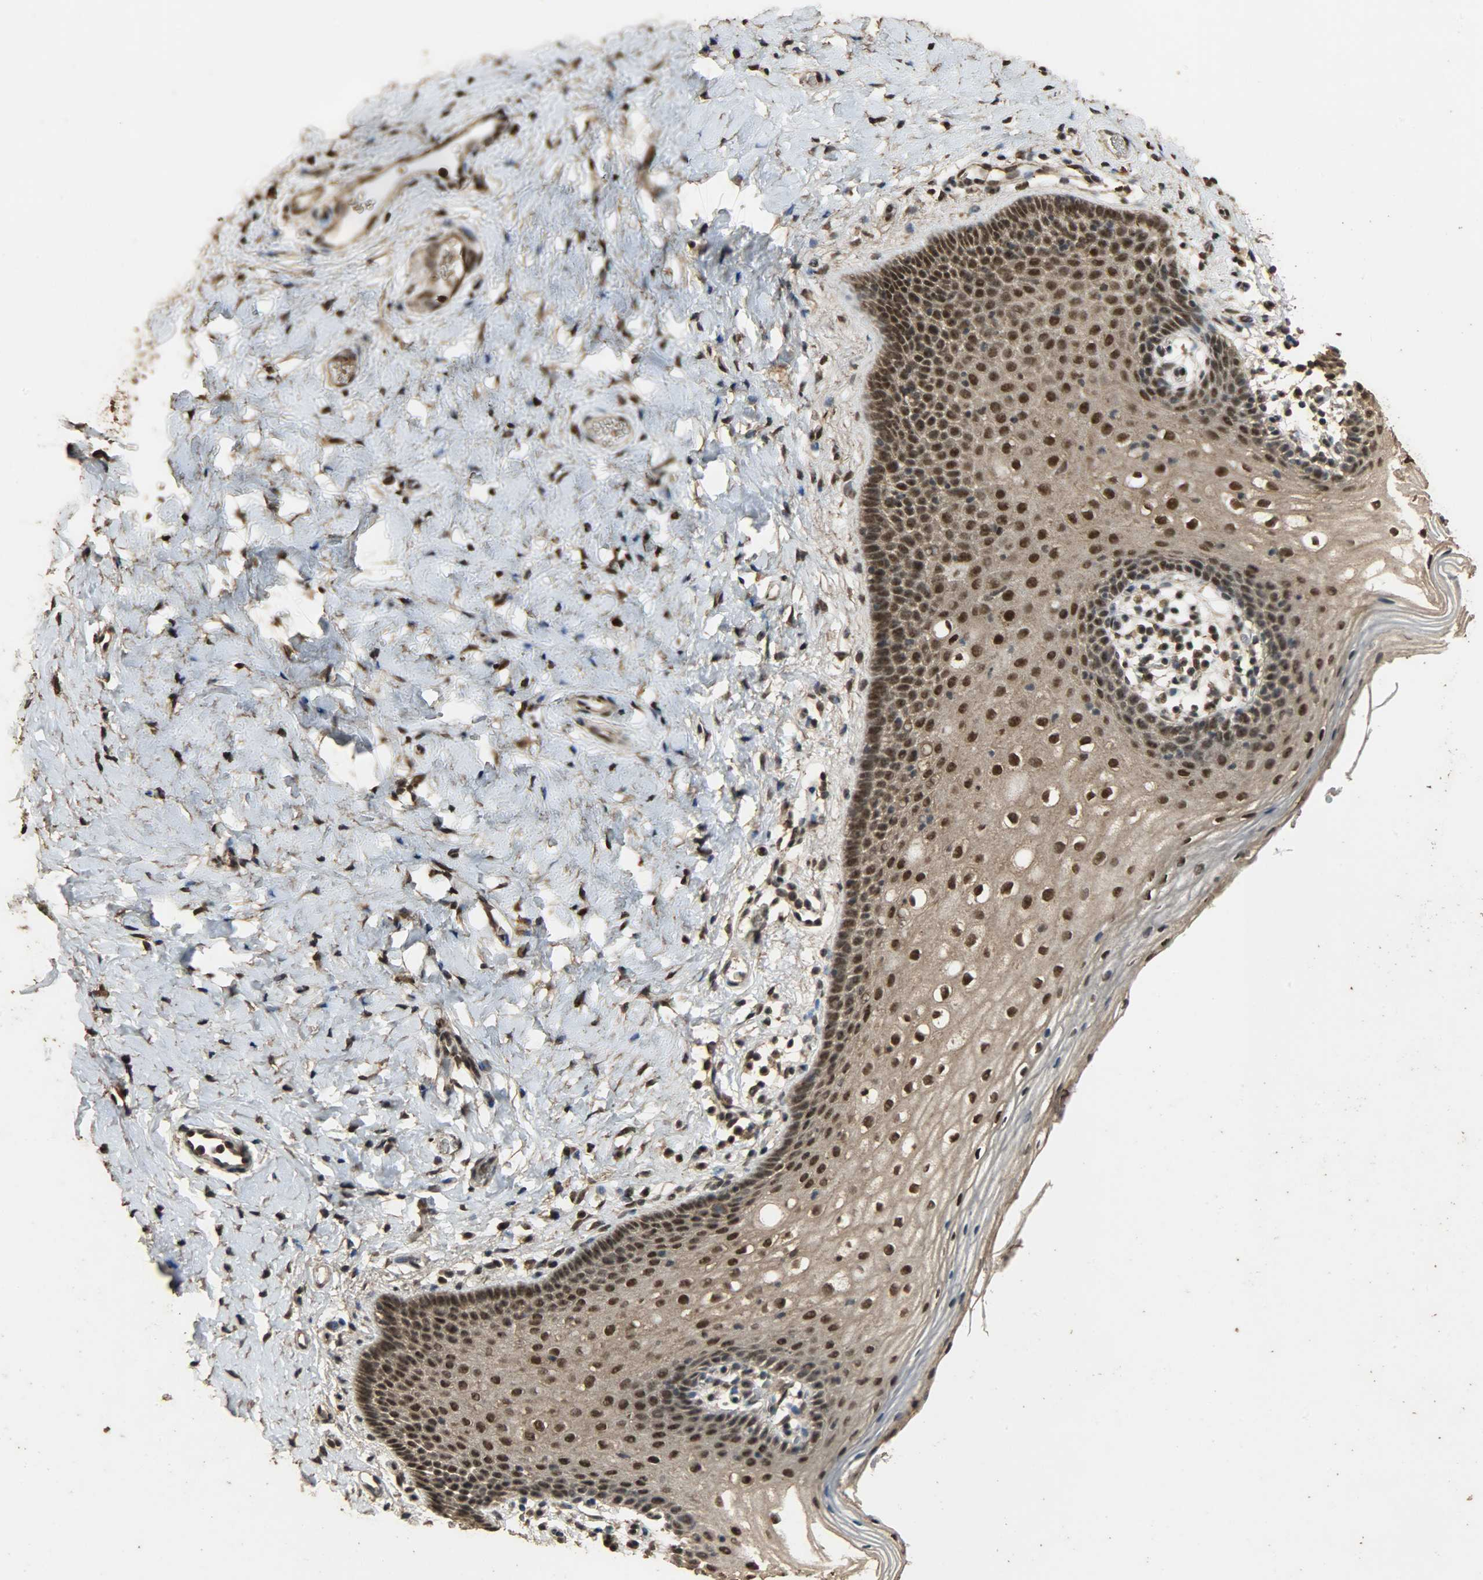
{"staining": {"intensity": "strong", "quantity": ">75%", "location": "nuclear"}, "tissue": "vagina", "cell_type": "Squamous epithelial cells", "image_type": "normal", "snomed": [{"axis": "morphology", "description": "Normal tissue, NOS"}, {"axis": "topography", "description": "Vagina"}], "caption": "DAB immunohistochemical staining of unremarkable human vagina shows strong nuclear protein positivity in about >75% of squamous epithelial cells.", "gene": "CCNT2", "patient": {"sex": "female", "age": 55}}